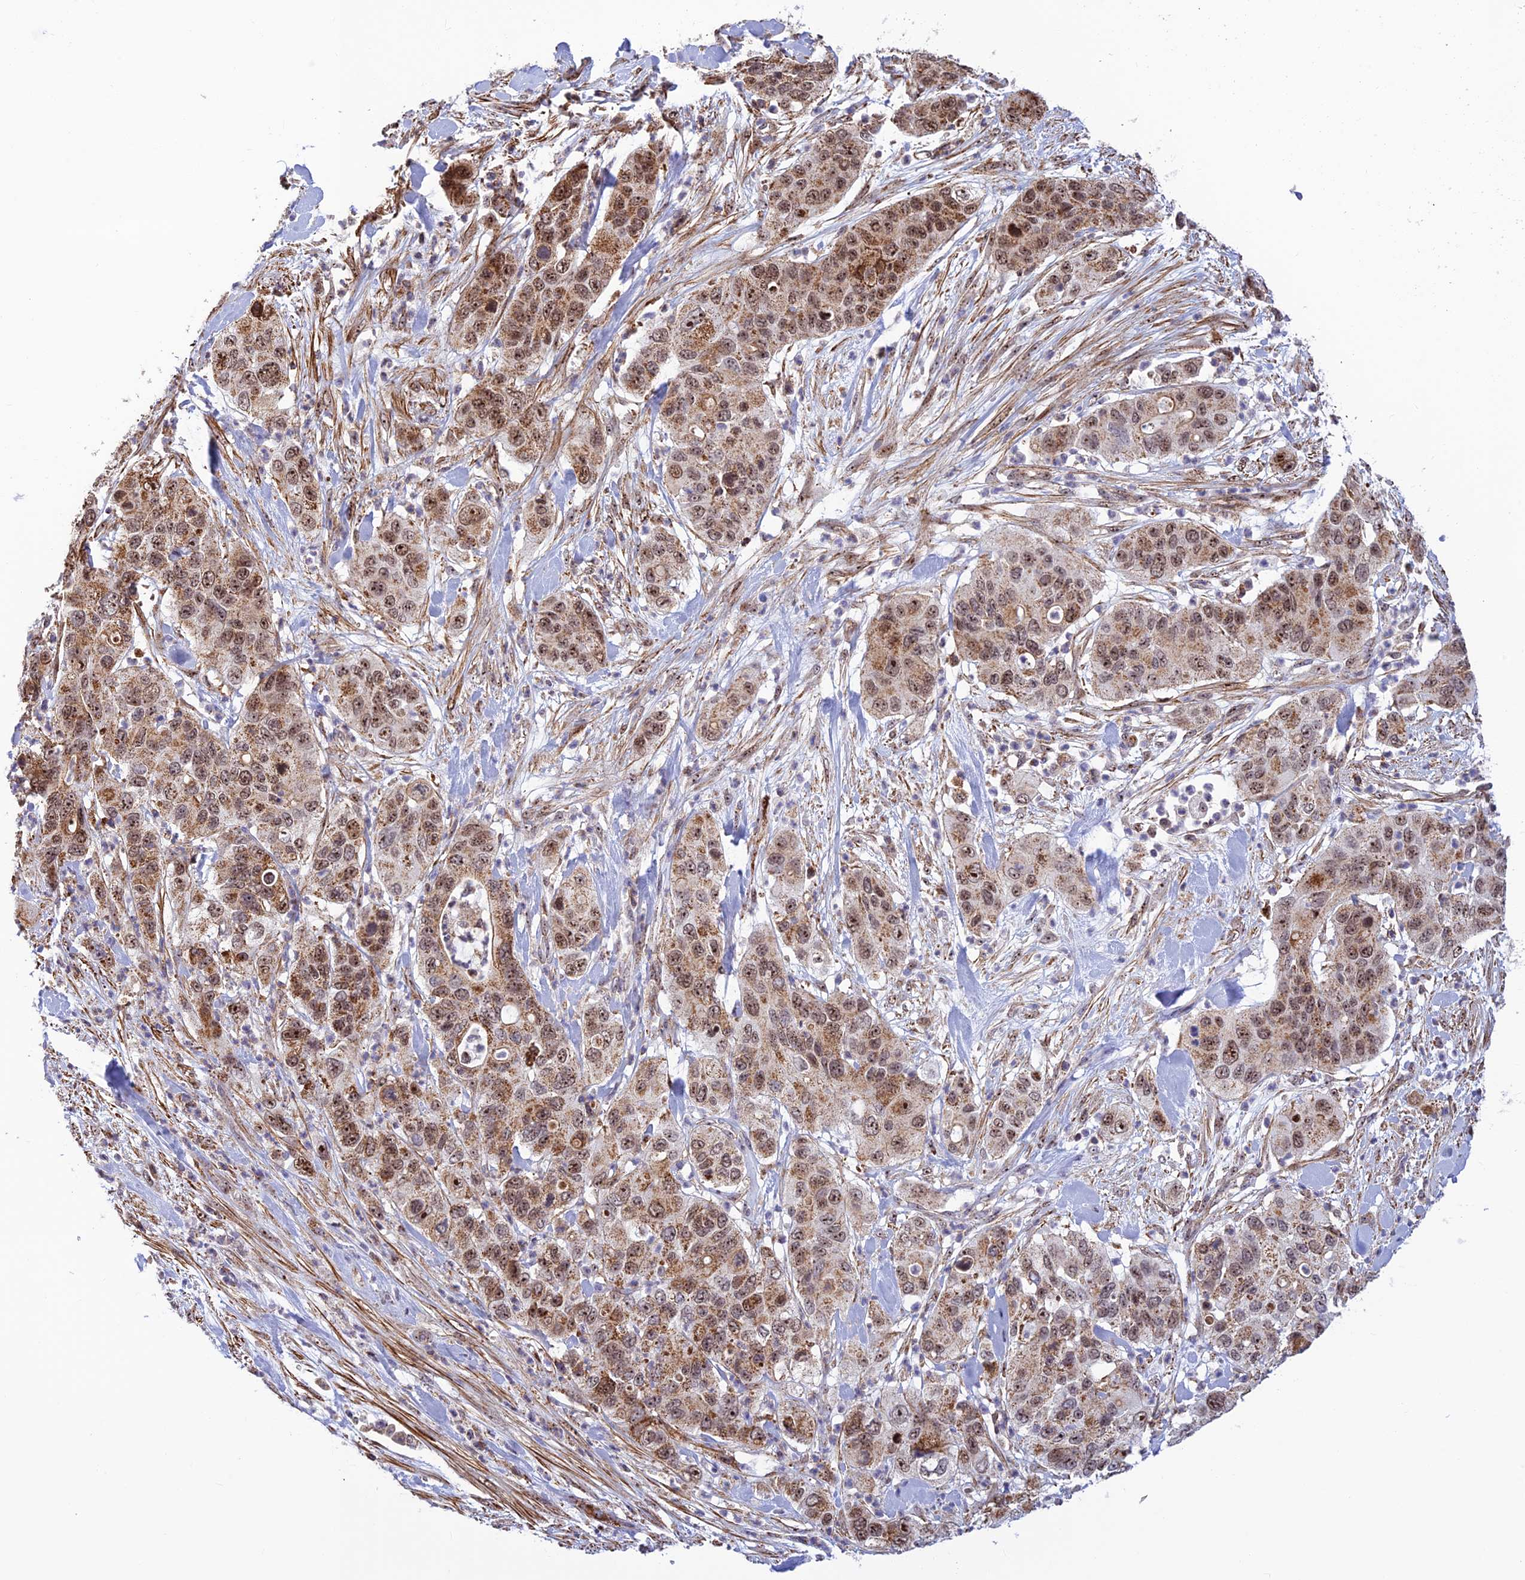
{"staining": {"intensity": "moderate", "quantity": ">75%", "location": "cytoplasmic/membranous,nuclear"}, "tissue": "pancreatic cancer", "cell_type": "Tumor cells", "image_type": "cancer", "snomed": [{"axis": "morphology", "description": "Adenocarcinoma, NOS"}, {"axis": "topography", "description": "Pancreas"}], "caption": "Moderate cytoplasmic/membranous and nuclear staining is appreciated in about >75% of tumor cells in pancreatic cancer.", "gene": "POLR1G", "patient": {"sex": "female", "age": 71}}